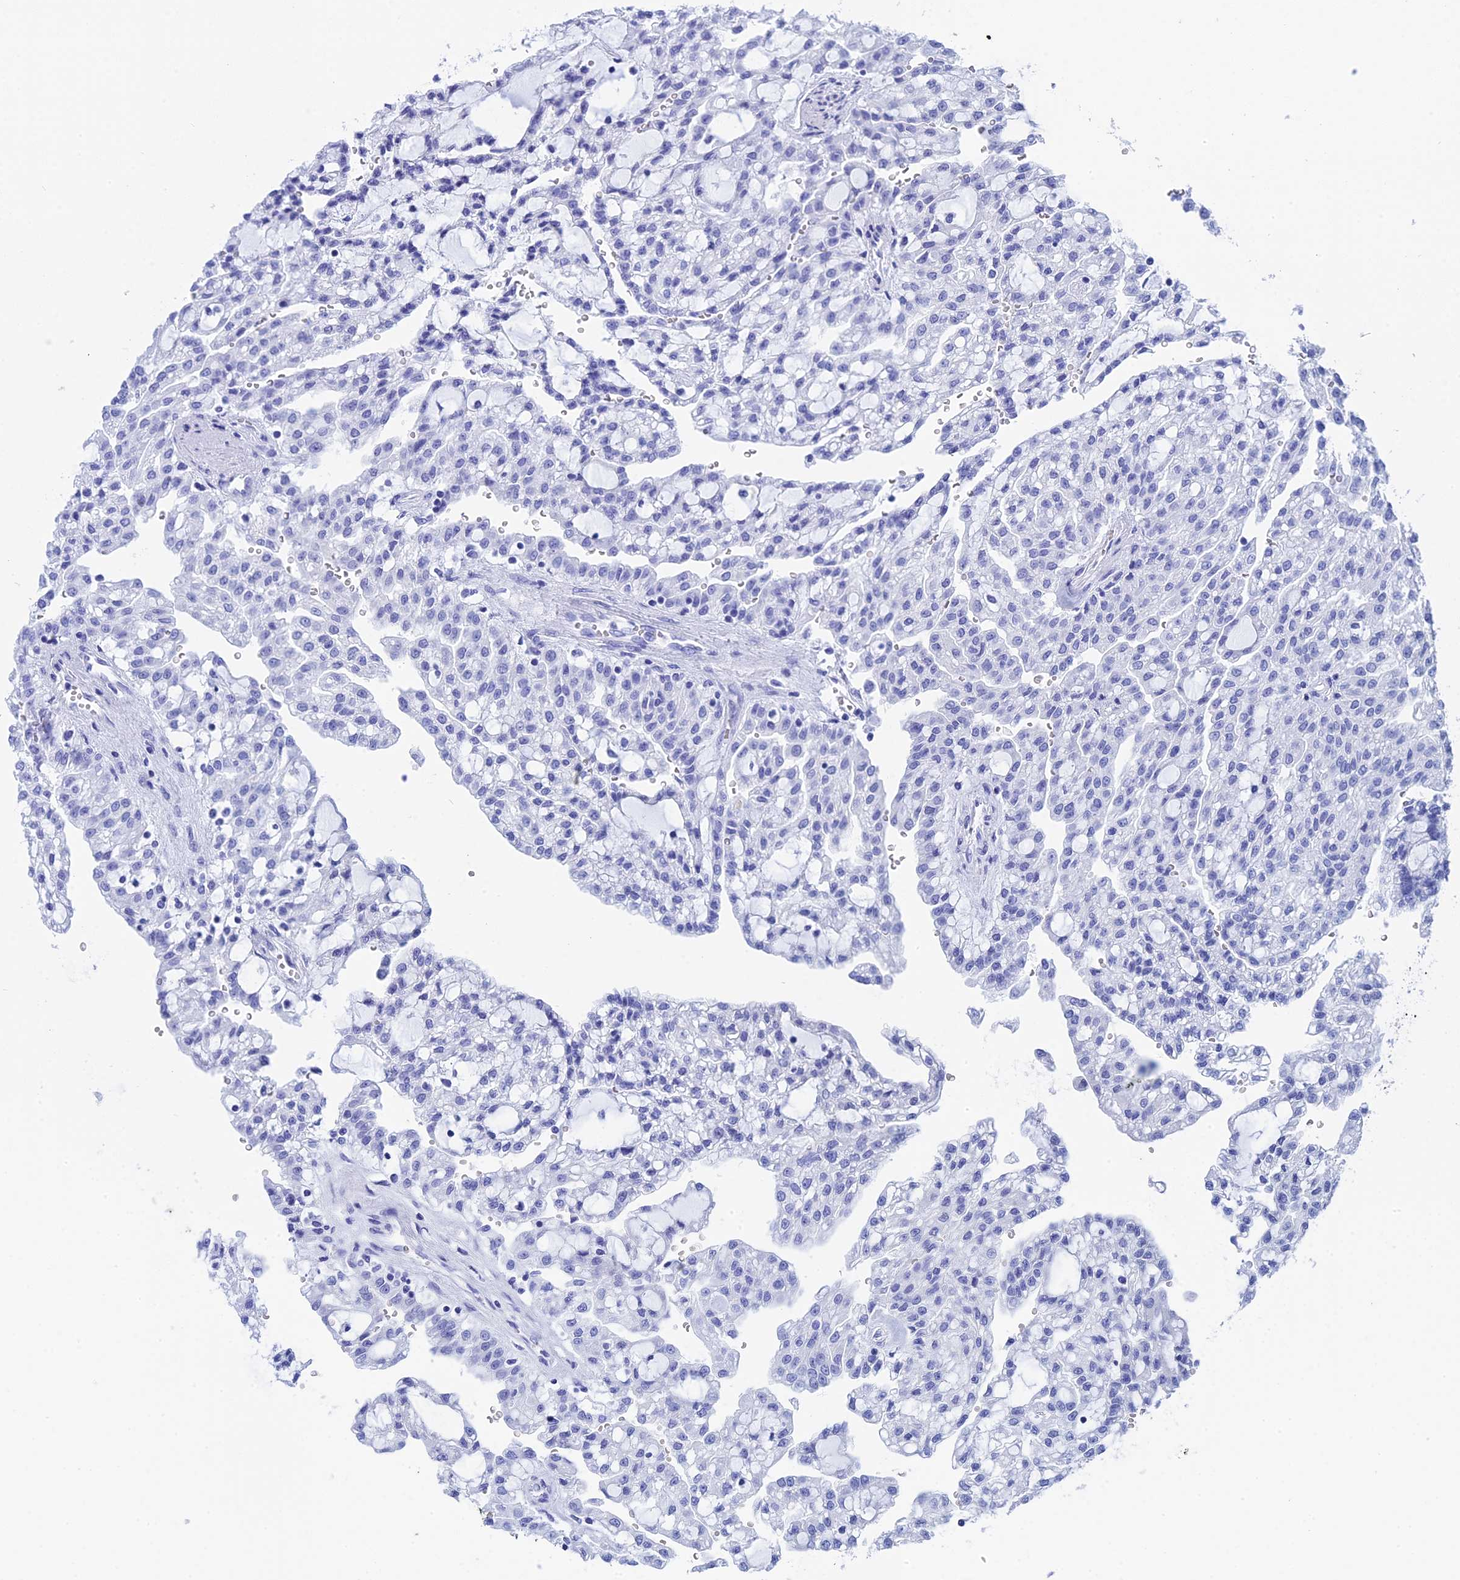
{"staining": {"intensity": "negative", "quantity": "none", "location": "none"}, "tissue": "renal cancer", "cell_type": "Tumor cells", "image_type": "cancer", "snomed": [{"axis": "morphology", "description": "Adenocarcinoma, NOS"}, {"axis": "topography", "description": "Kidney"}], "caption": "IHC of human renal adenocarcinoma demonstrates no staining in tumor cells.", "gene": "TEX101", "patient": {"sex": "male", "age": 63}}